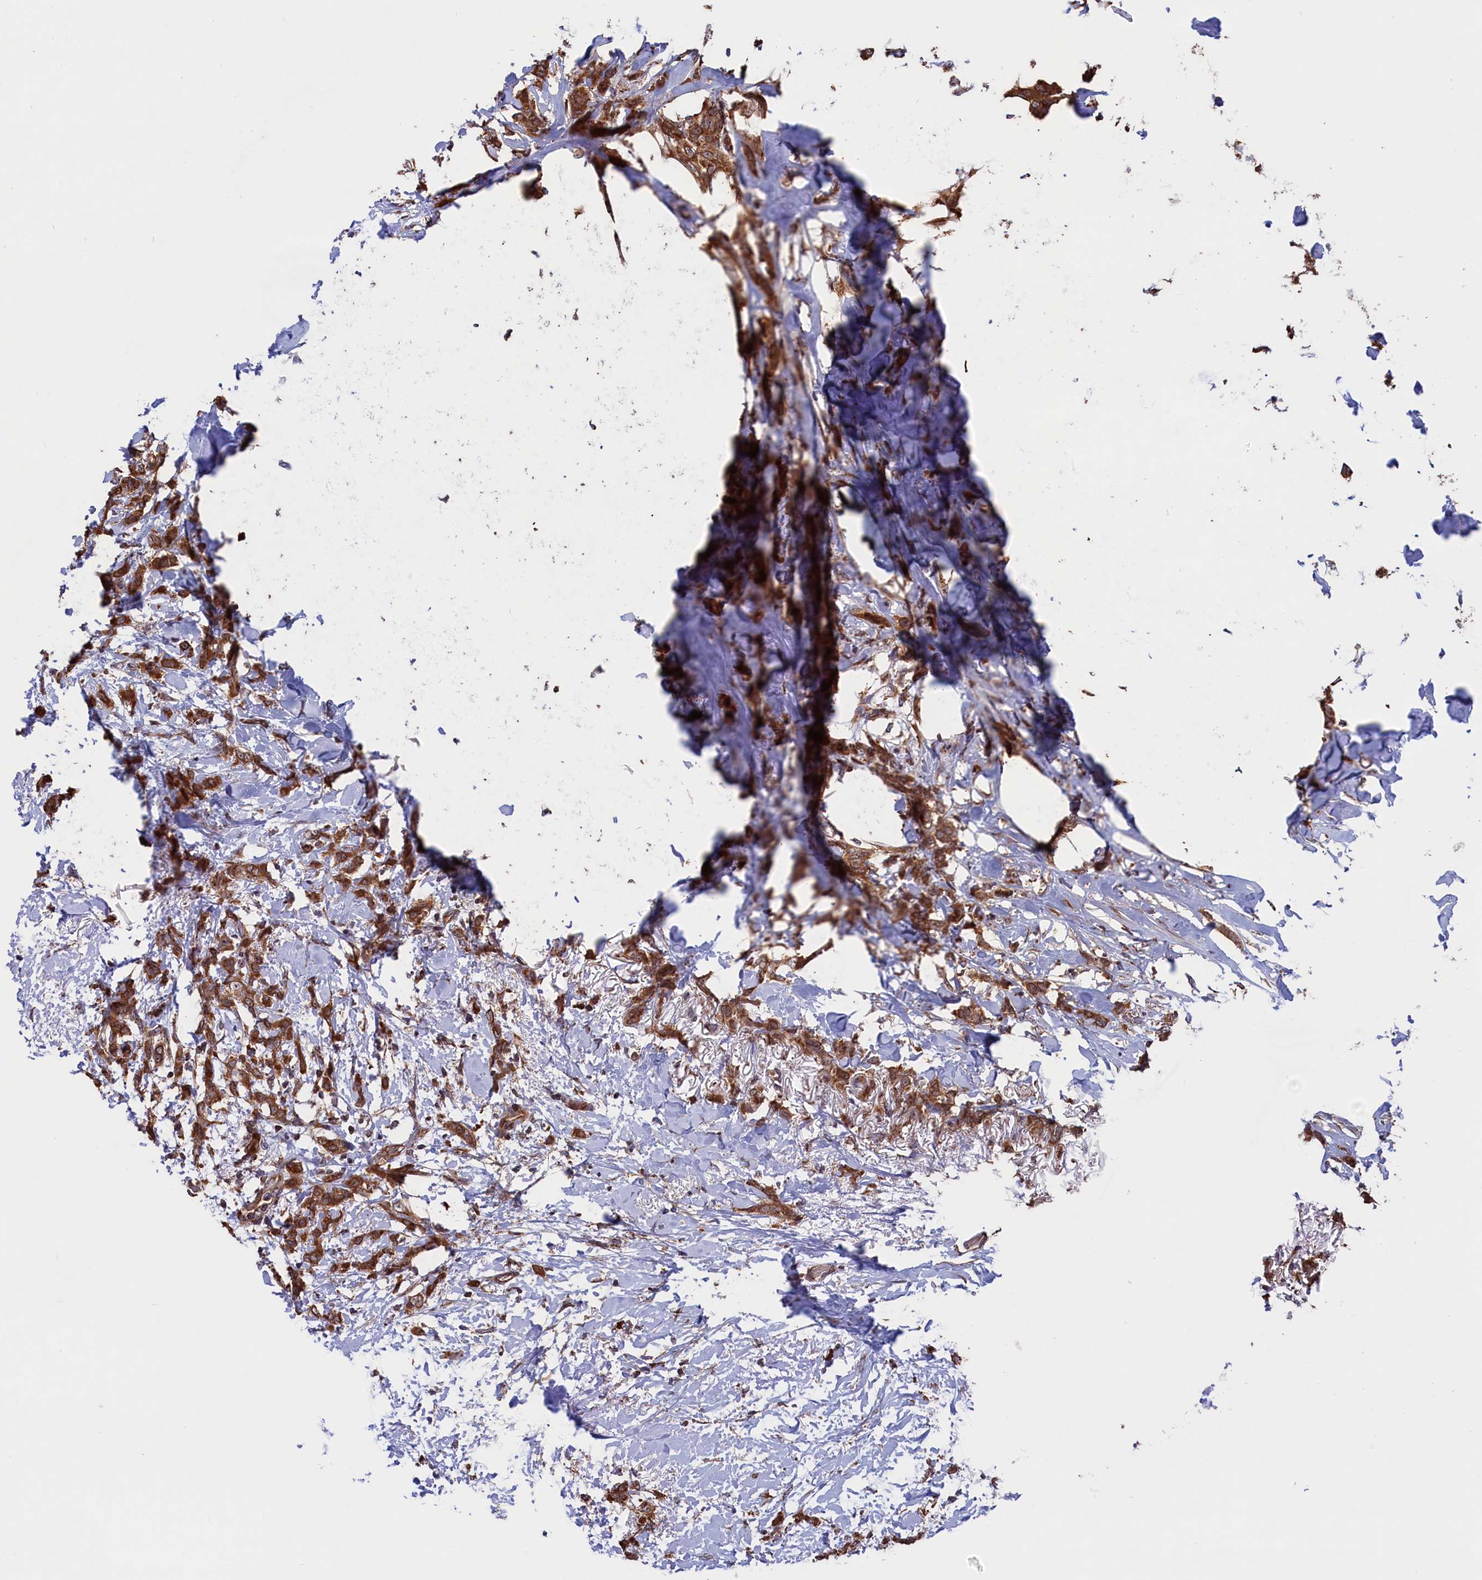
{"staining": {"intensity": "strong", "quantity": ">75%", "location": "cytoplasmic/membranous"}, "tissue": "breast cancer", "cell_type": "Tumor cells", "image_type": "cancer", "snomed": [{"axis": "morphology", "description": "Duct carcinoma"}, {"axis": "topography", "description": "Breast"}], "caption": "Protein staining of breast cancer (infiltrating ductal carcinoma) tissue displays strong cytoplasmic/membranous staining in approximately >75% of tumor cells. Using DAB (3,3'-diaminobenzidine) (brown) and hematoxylin (blue) stains, captured at high magnification using brightfield microscopy.", "gene": "PLA2G4C", "patient": {"sex": "female", "age": 72}}